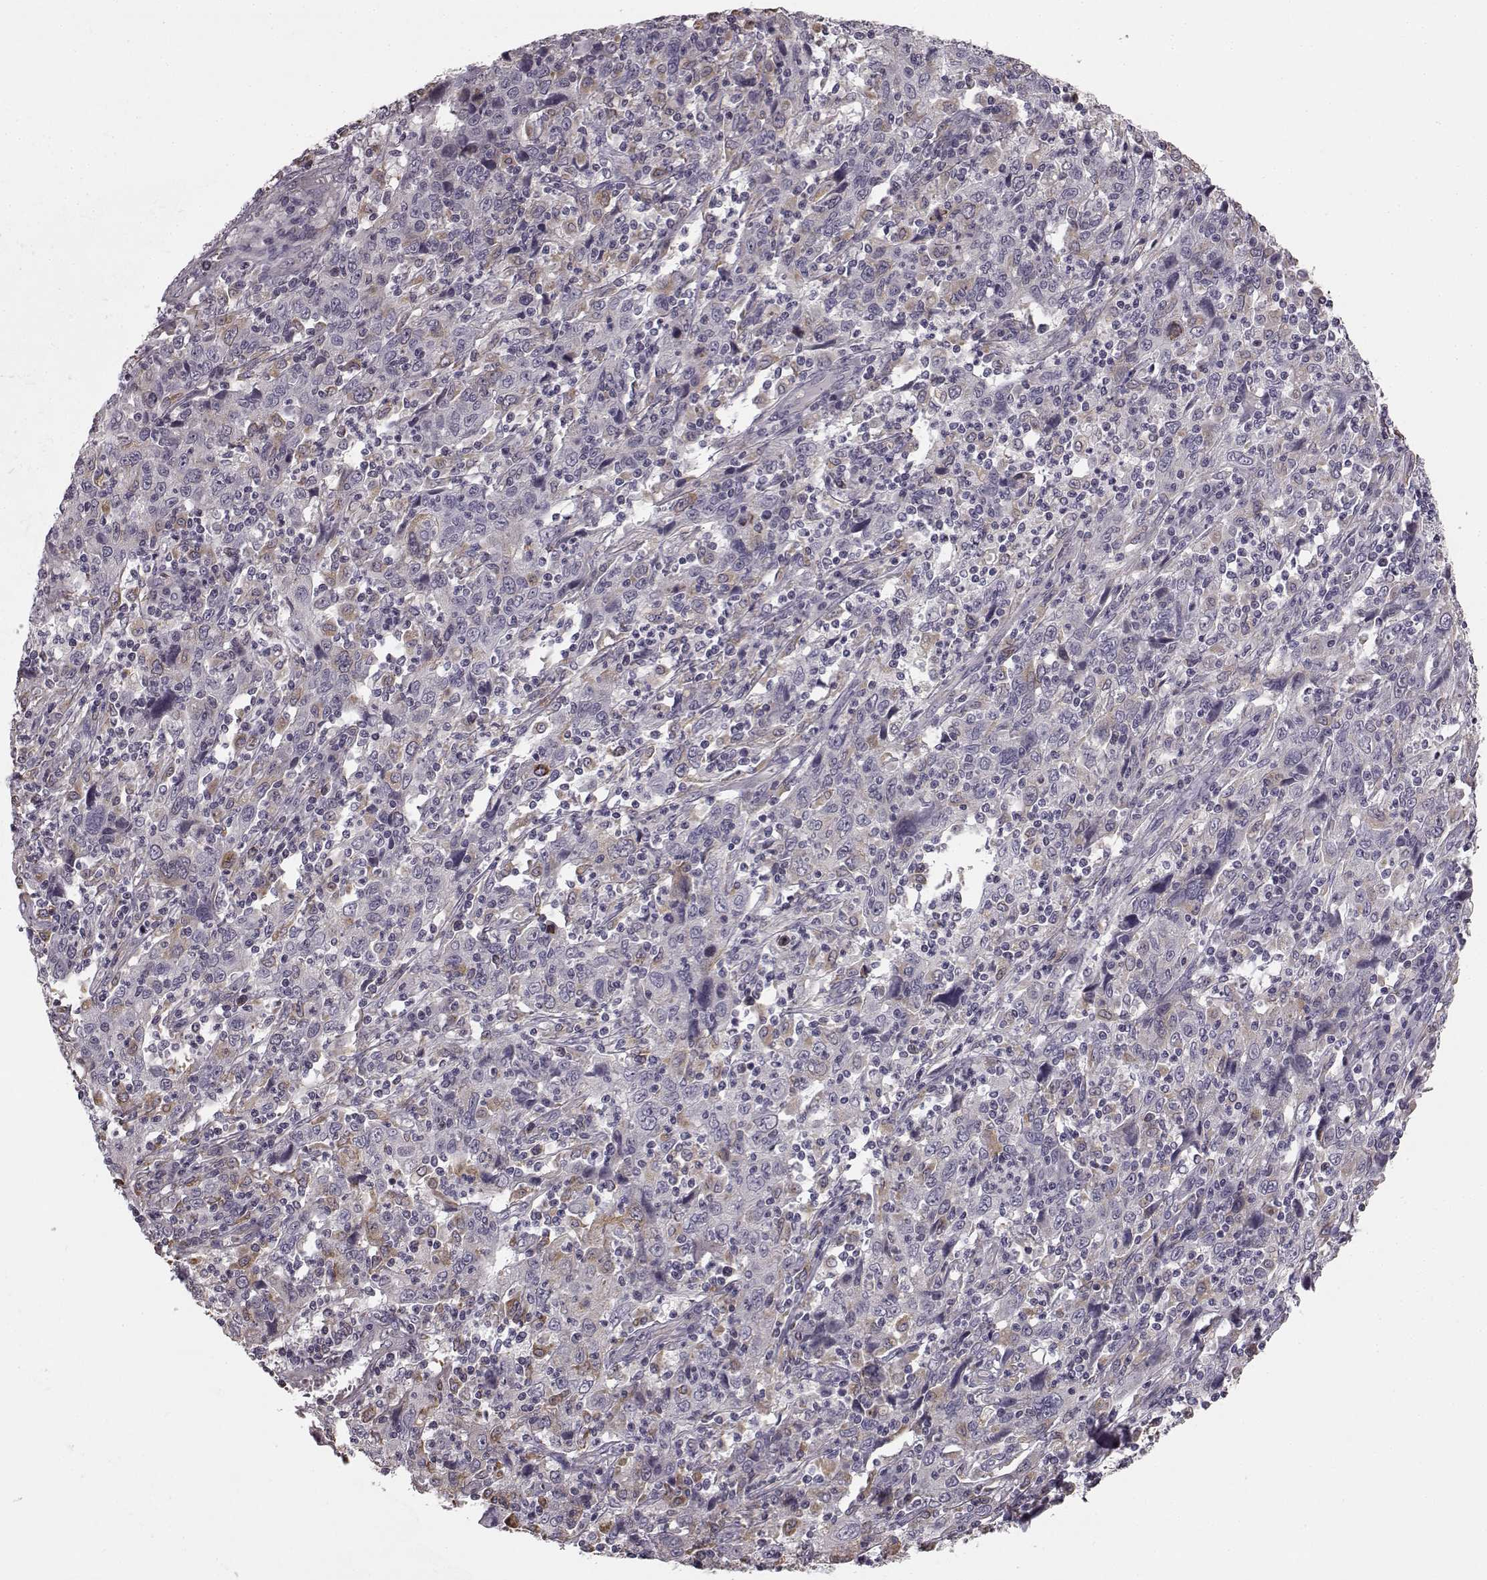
{"staining": {"intensity": "weak", "quantity": "25%-75%", "location": "cytoplasmic/membranous"}, "tissue": "cervical cancer", "cell_type": "Tumor cells", "image_type": "cancer", "snomed": [{"axis": "morphology", "description": "Squamous cell carcinoma, NOS"}, {"axis": "topography", "description": "Cervix"}], "caption": "Protein expression by immunohistochemistry shows weak cytoplasmic/membranous expression in approximately 25%-75% of tumor cells in cervical cancer (squamous cell carcinoma).", "gene": "HMMR", "patient": {"sex": "female", "age": 46}}